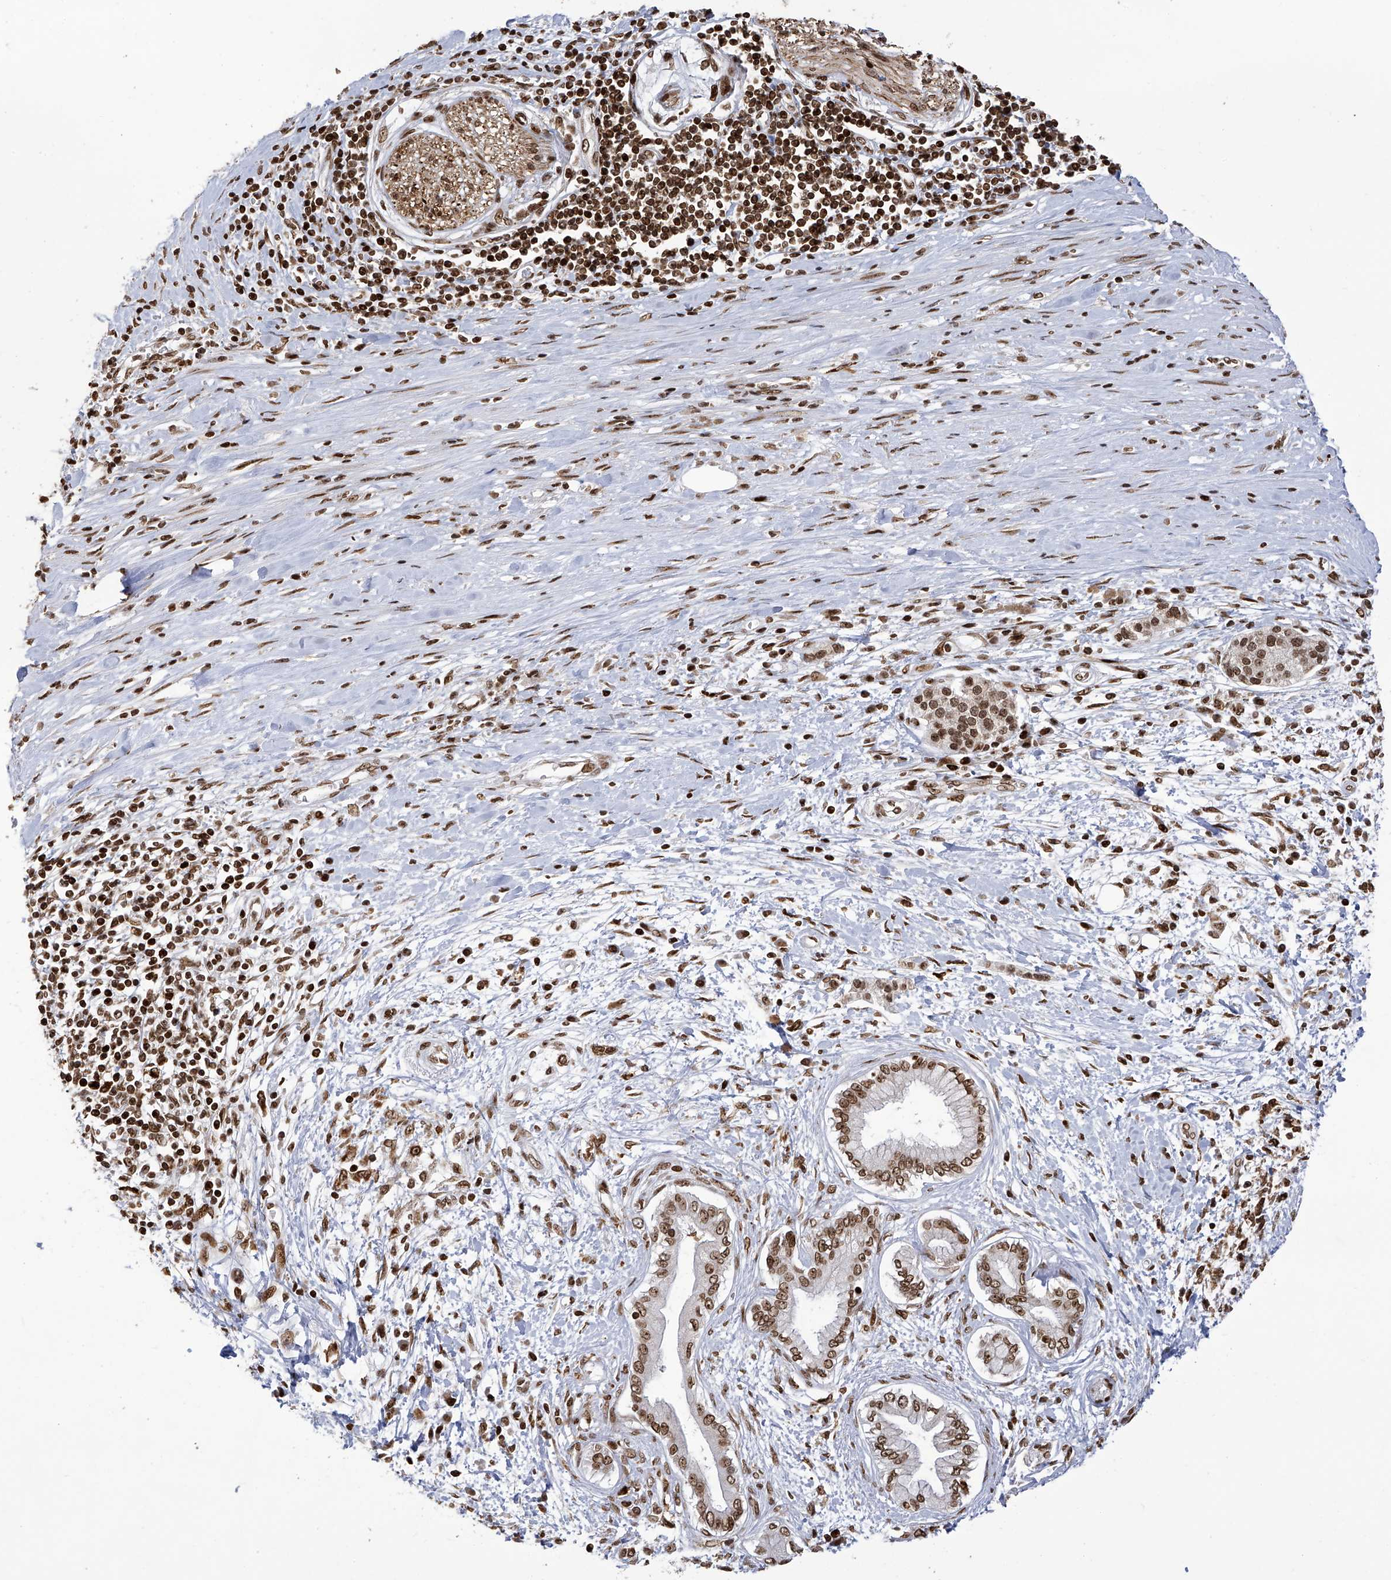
{"staining": {"intensity": "moderate", "quantity": ">75%", "location": "nuclear"}, "tissue": "pancreatic cancer", "cell_type": "Tumor cells", "image_type": "cancer", "snomed": [{"axis": "morphology", "description": "Adenocarcinoma, NOS"}, {"axis": "topography", "description": "Pancreas"}], "caption": "Protein staining shows moderate nuclear expression in about >75% of tumor cells in pancreatic cancer (adenocarcinoma). The staining was performed using DAB, with brown indicating positive protein expression. Nuclei are stained blue with hematoxylin.", "gene": "PAK1IP1", "patient": {"sex": "male", "age": 58}}